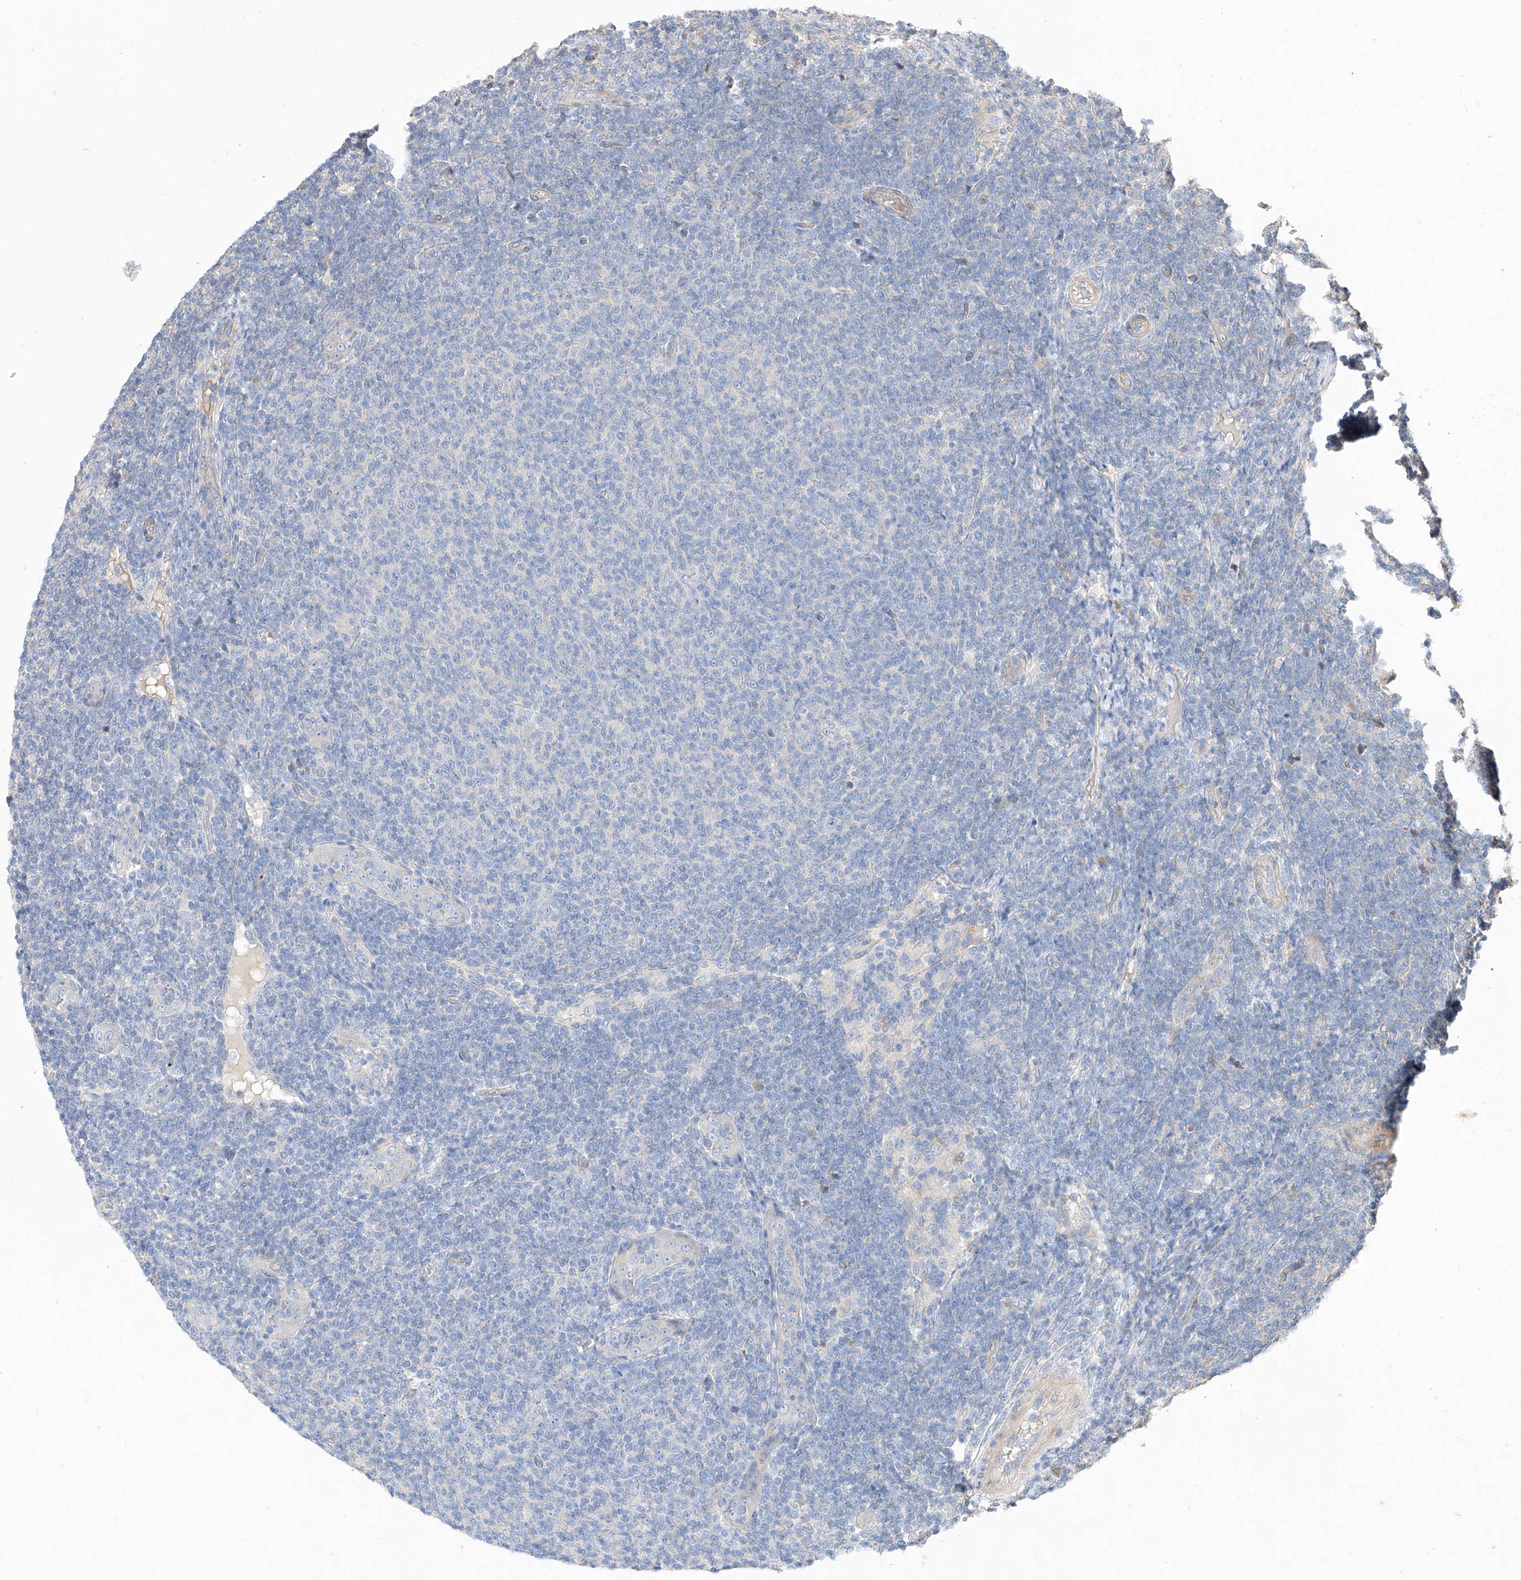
{"staining": {"intensity": "negative", "quantity": "none", "location": "none"}, "tissue": "lymphoma", "cell_type": "Tumor cells", "image_type": "cancer", "snomed": [{"axis": "morphology", "description": "Malignant lymphoma, non-Hodgkin's type, Low grade"}, {"axis": "topography", "description": "Lymph node"}], "caption": "Immunohistochemistry (IHC) micrograph of neoplastic tissue: human low-grade malignant lymphoma, non-Hodgkin's type stained with DAB (3,3'-diaminobenzidine) demonstrates no significant protein staining in tumor cells.", "gene": "DIRAS3", "patient": {"sex": "male", "age": 66}}